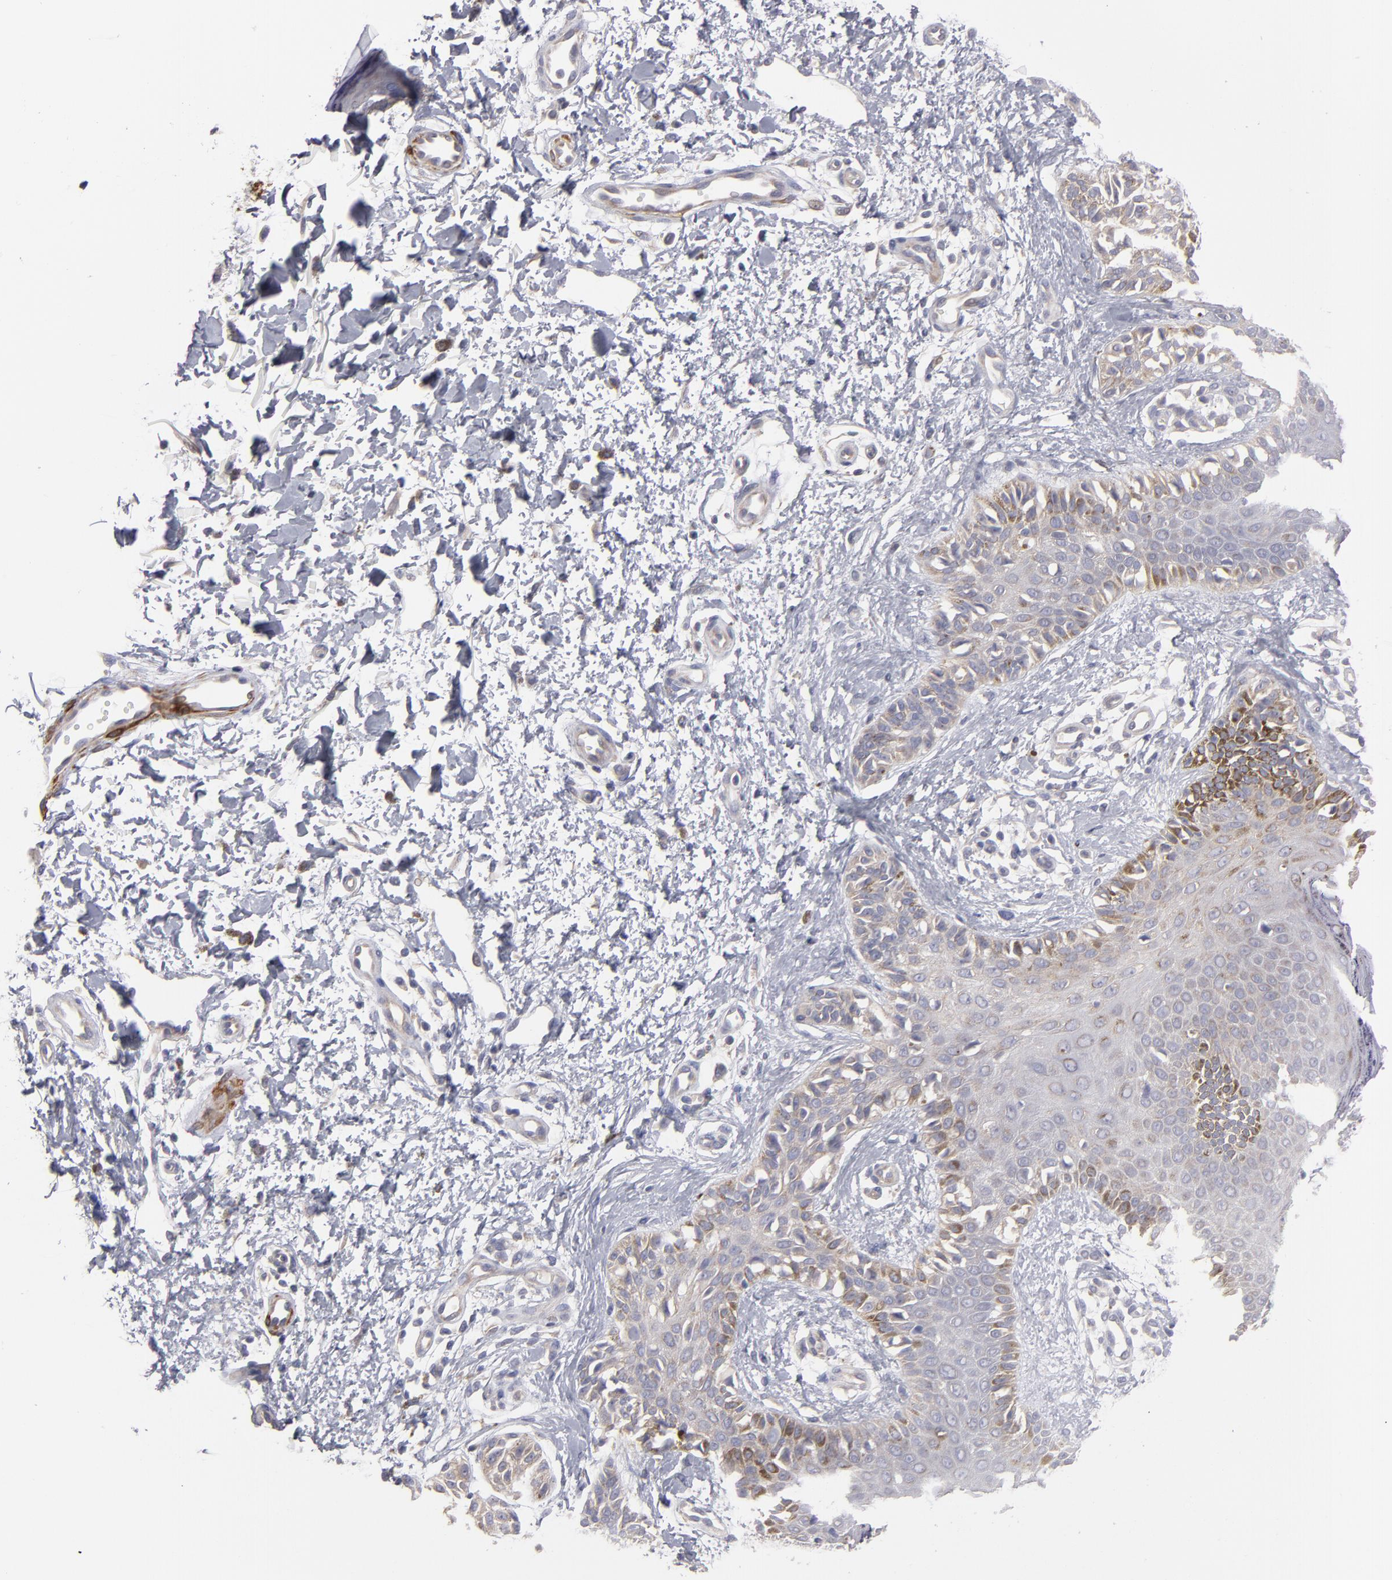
{"staining": {"intensity": "weak", "quantity": "25%-75%", "location": "cytoplasmic/membranous"}, "tissue": "melanoma", "cell_type": "Tumor cells", "image_type": "cancer", "snomed": [{"axis": "morphology", "description": "Normal tissue, NOS"}, {"axis": "morphology", "description": "Malignant melanoma, NOS"}, {"axis": "topography", "description": "Skin"}], "caption": "High-power microscopy captured an IHC image of malignant melanoma, revealing weak cytoplasmic/membranous expression in about 25%-75% of tumor cells.", "gene": "SLMAP", "patient": {"sex": "male", "age": 83}}